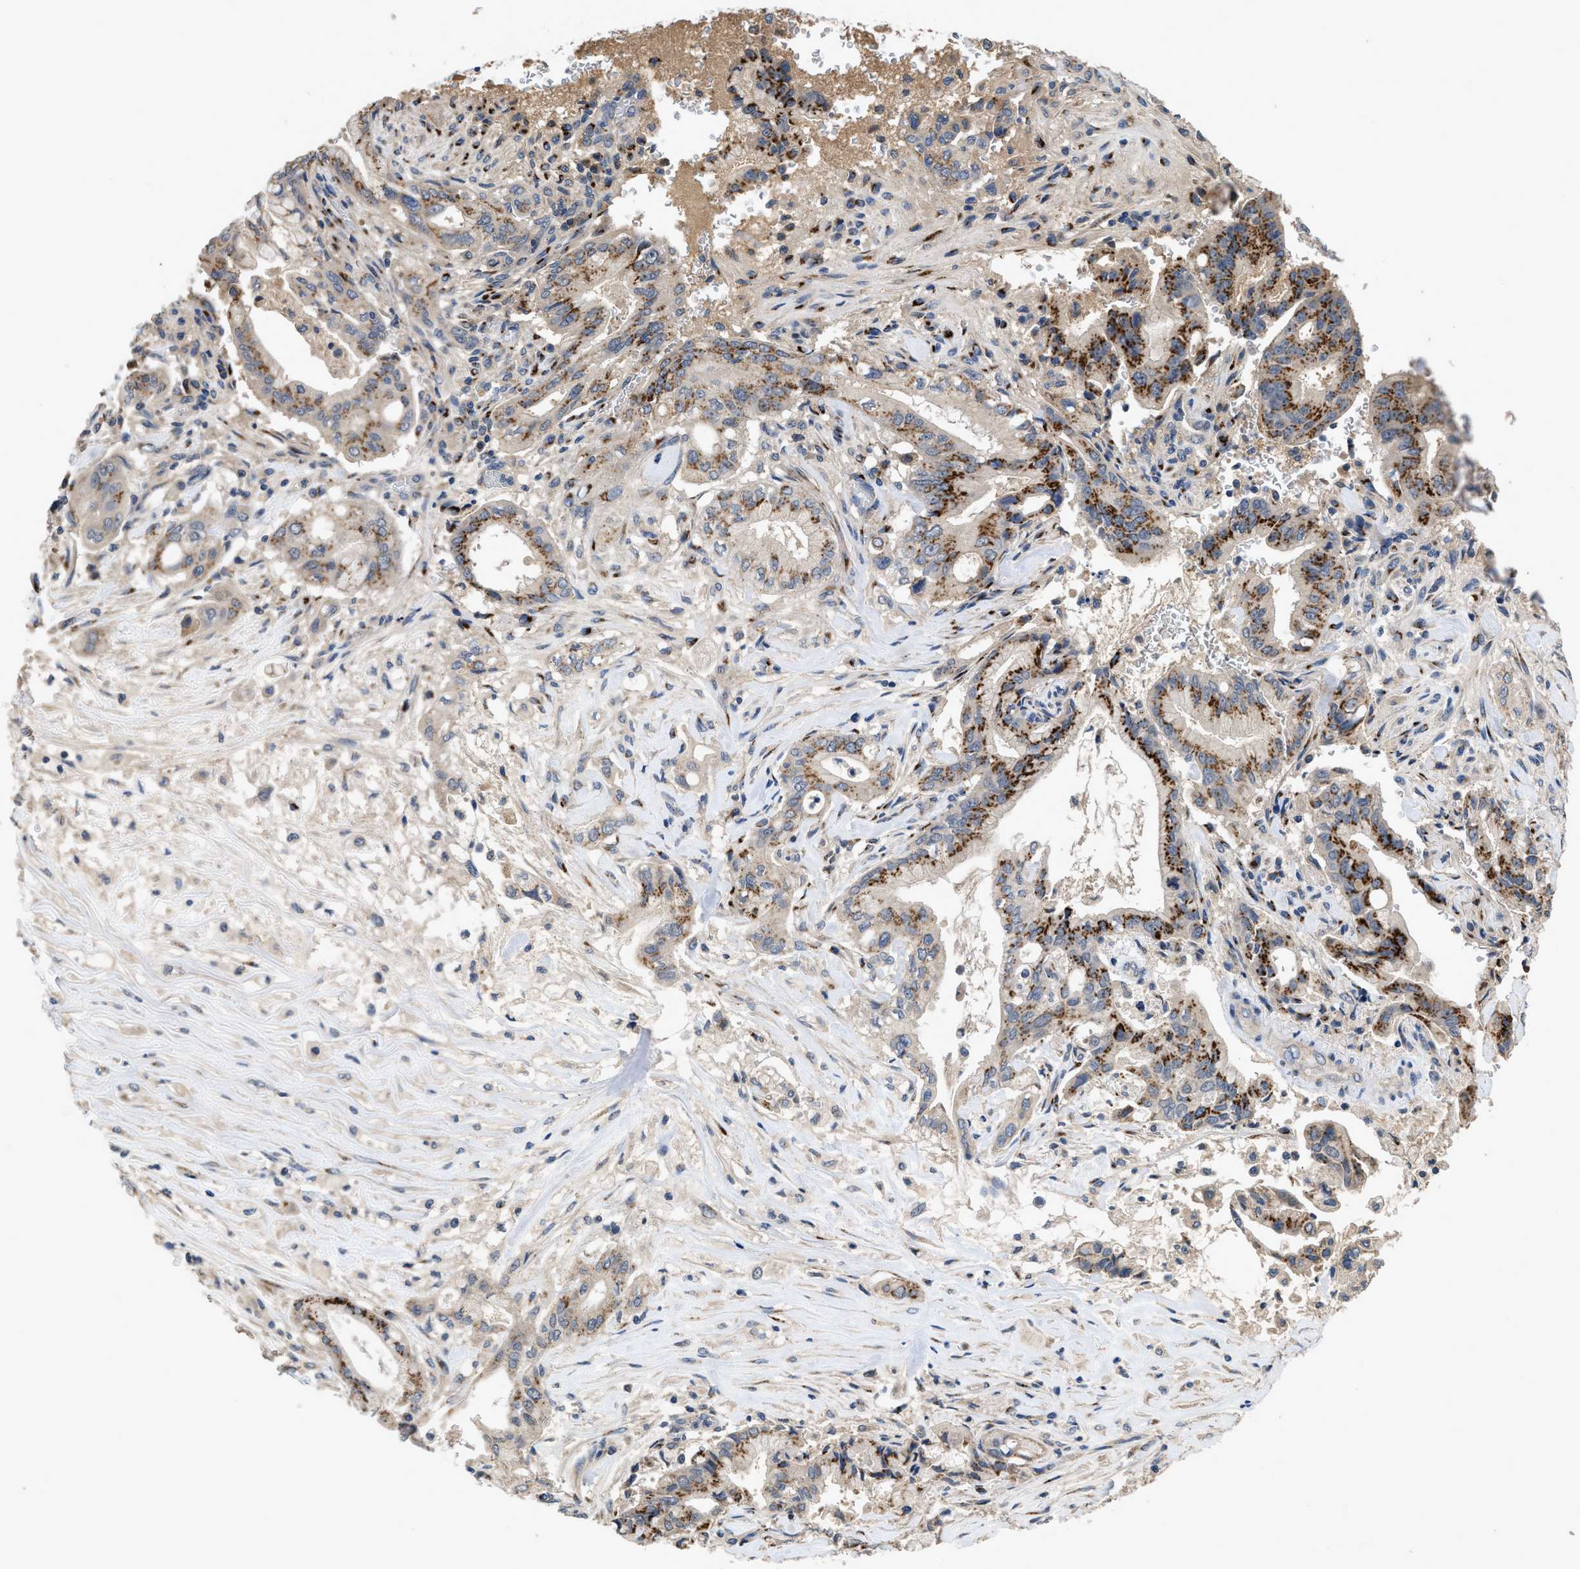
{"staining": {"intensity": "strong", "quantity": "<25%", "location": "cytoplasmic/membranous"}, "tissue": "pancreatic cancer", "cell_type": "Tumor cells", "image_type": "cancer", "snomed": [{"axis": "morphology", "description": "Adenocarcinoma, NOS"}, {"axis": "topography", "description": "Pancreas"}], "caption": "An IHC micrograph of neoplastic tissue is shown. Protein staining in brown labels strong cytoplasmic/membranous positivity in pancreatic adenocarcinoma within tumor cells.", "gene": "SIK2", "patient": {"sex": "female", "age": 73}}